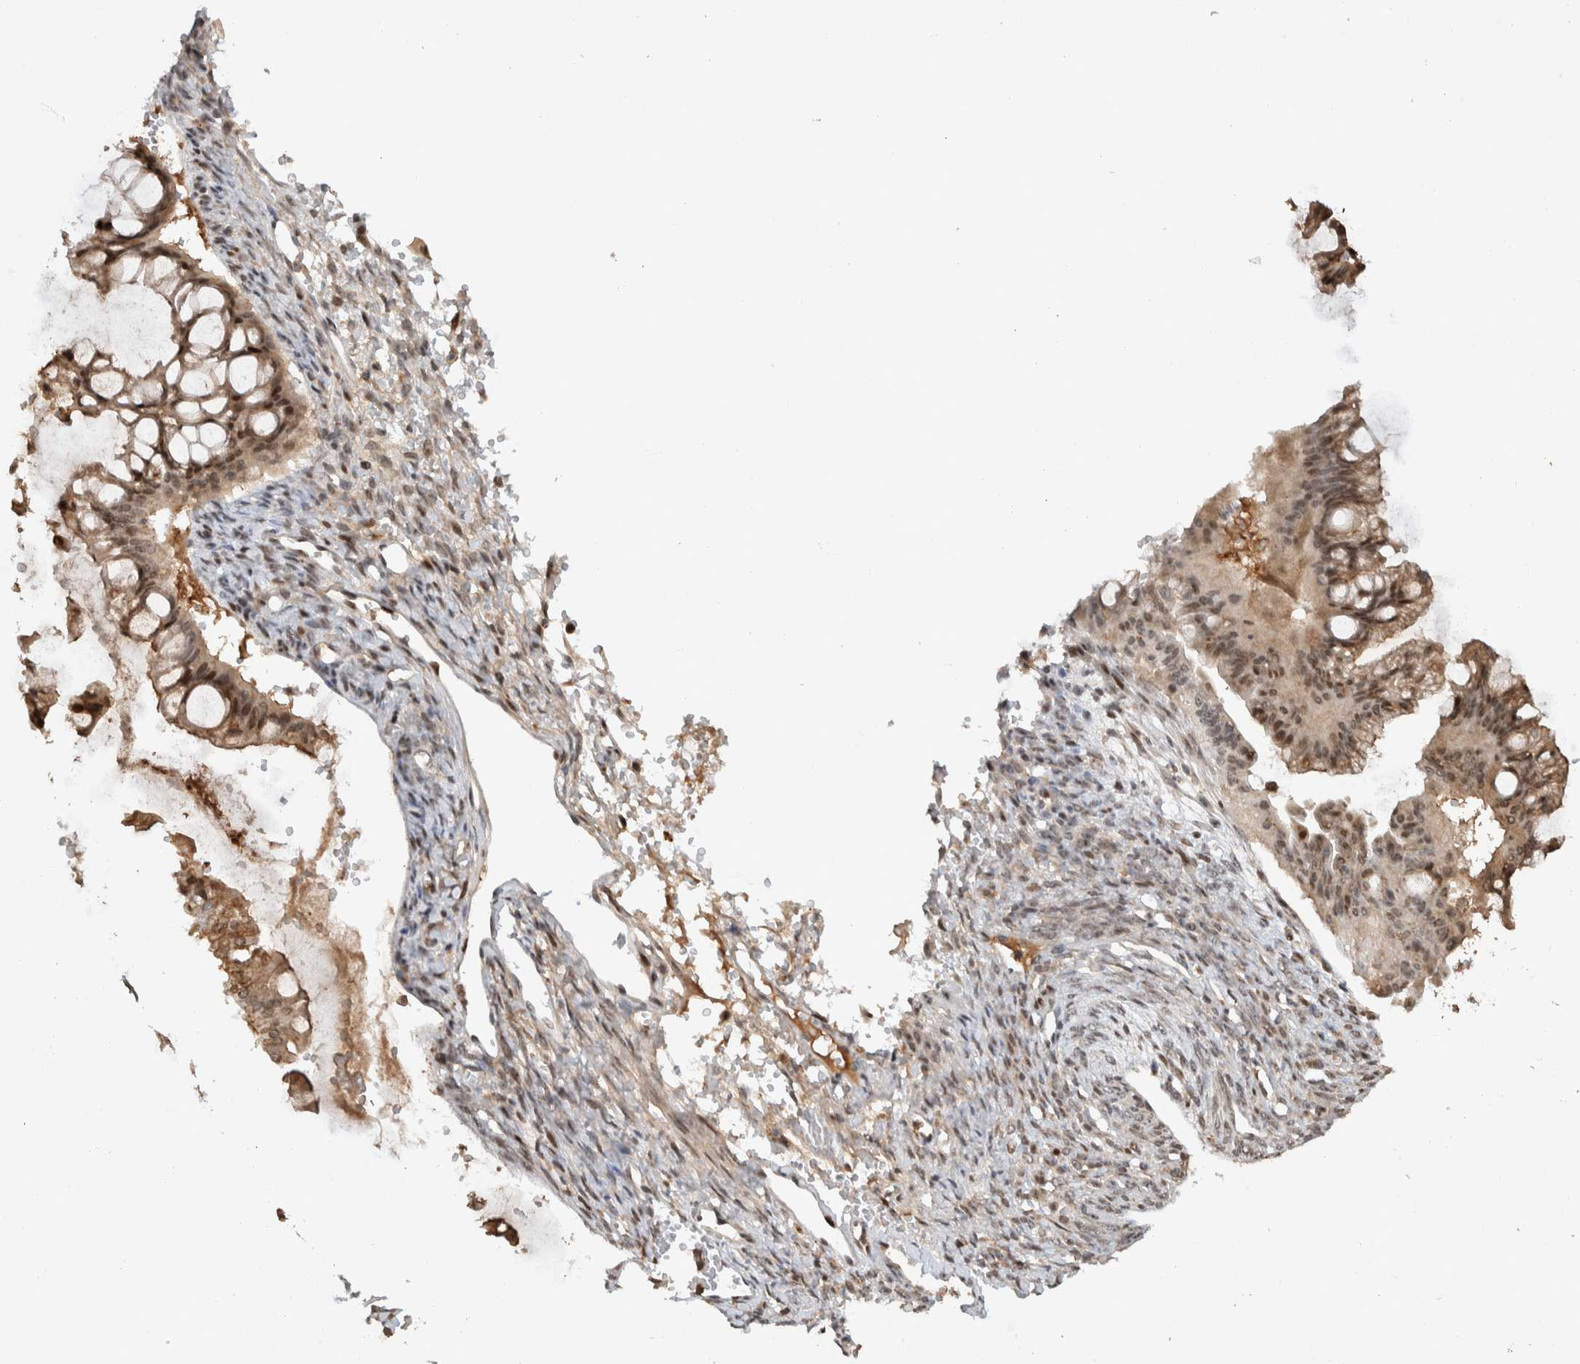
{"staining": {"intensity": "weak", "quantity": "25%-75%", "location": "cytoplasmic/membranous,nuclear"}, "tissue": "ovarian cancer", "cell_type": "Tumor cells", "image_type": "cancer", "snomed": [{"axis": "morphology", "description": "Cystadenocarcinoma, mucinous, NOS"}, {"axis": "topography", "description": "Ovary"}], "caption": "Human ovarian cancer (mucinous cystadenocarcinoma) stained with a brown dye displays weak cytoplasmic/membranous and nuclear positive positivity in approximately 25%-75% of tumor cells.", "gene": "ZNF521", "patient": {"sex": "female", "age": 73}}